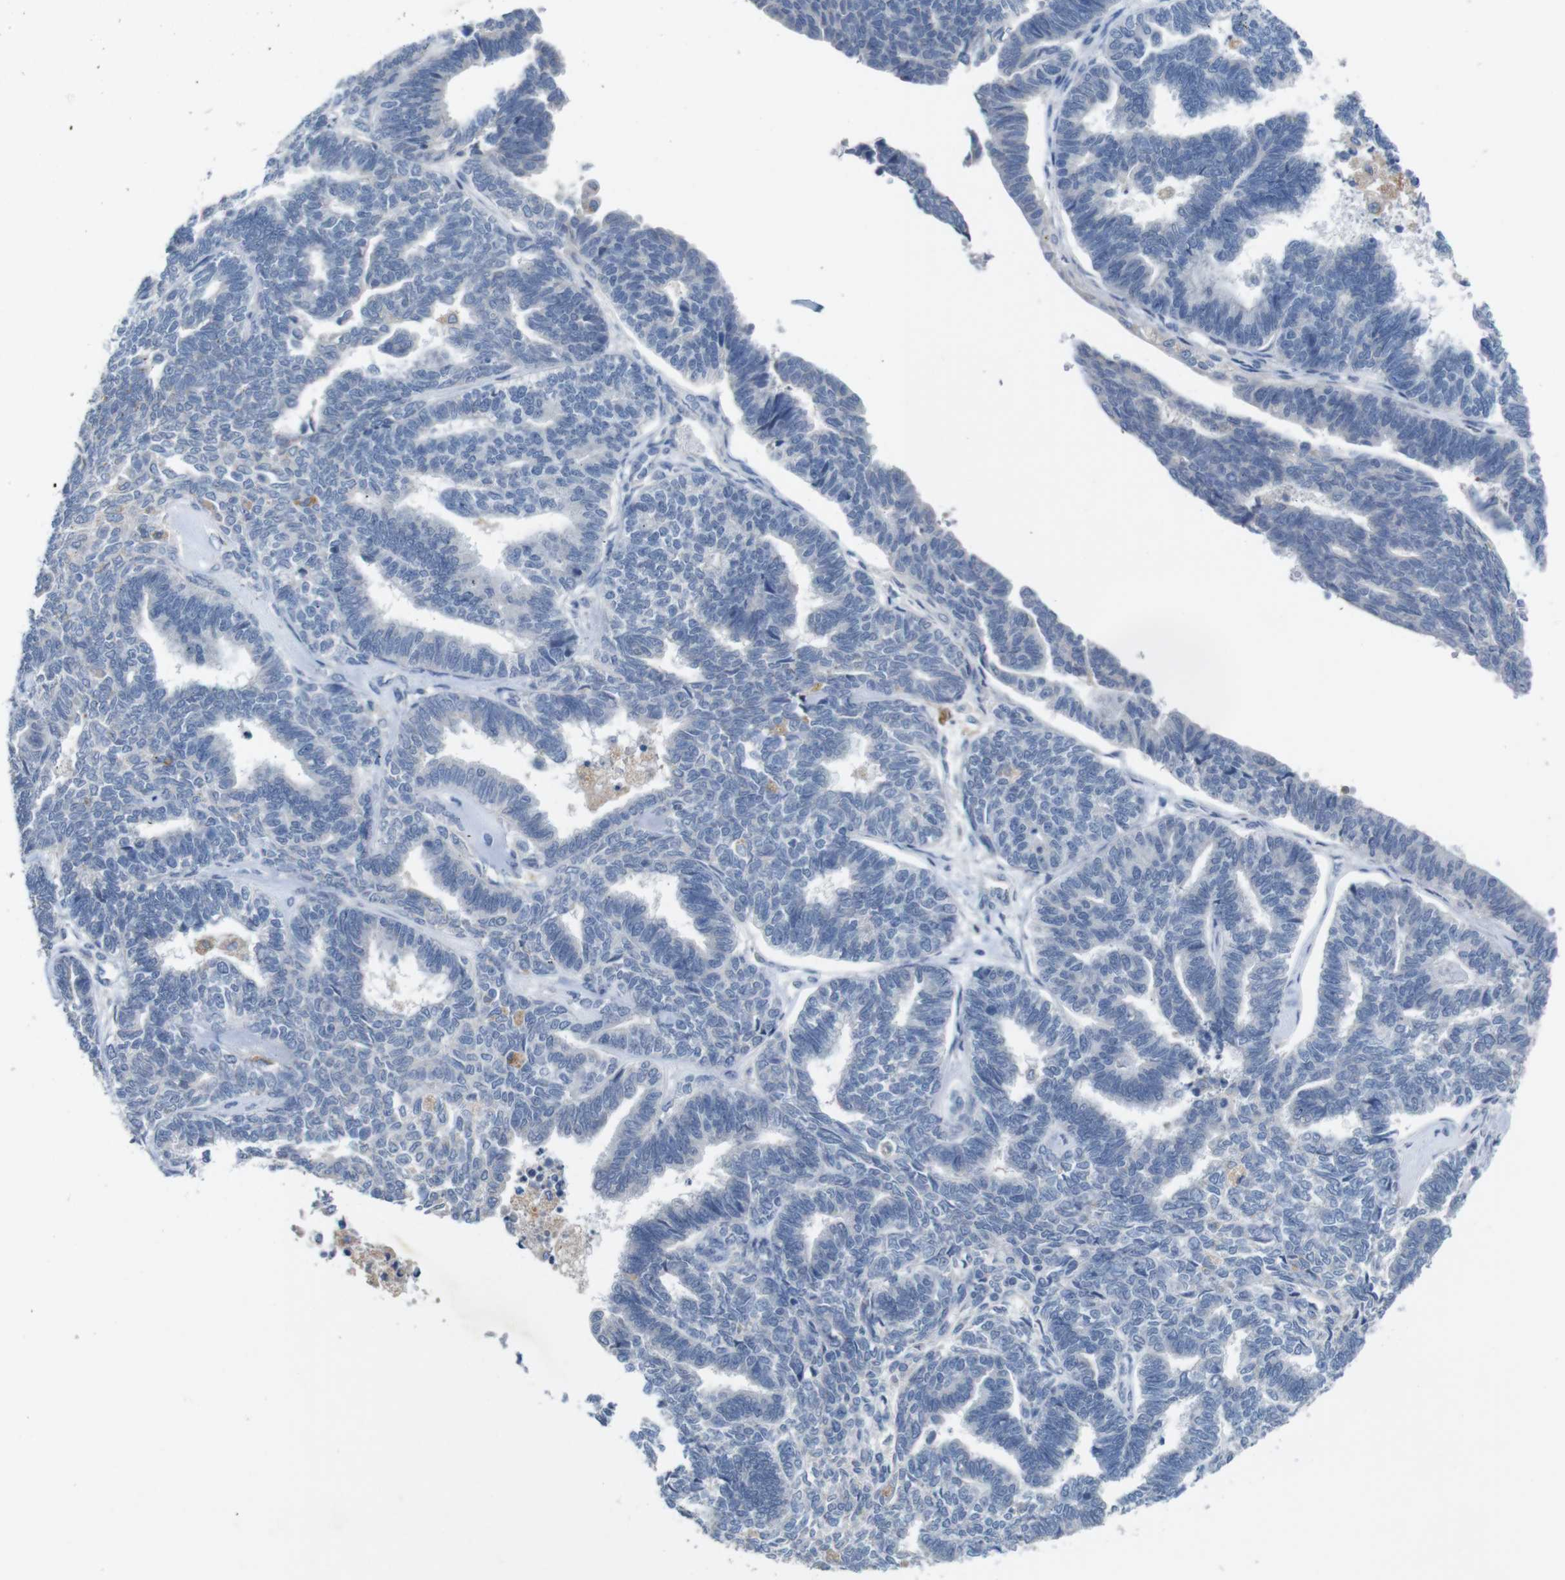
{"staining": {"intensity": "negative", "quantity": "none", "location": "none"}, "tissue": "endometrial cancer", "cell_type": "Tumor cells", "image_type": "cancer", "snomed": [{"axis": "morphology", "description": "Adenocarcinoma, NOS"}, {"axis": "topography", "description": "Endometrium"}], "caption": "Protein analysis of endometrial adenocarcinoma displays no significant positivity in tumor cells.", "gene": "SLC2A8", "patient": {"sex": "female", "age": 70}}